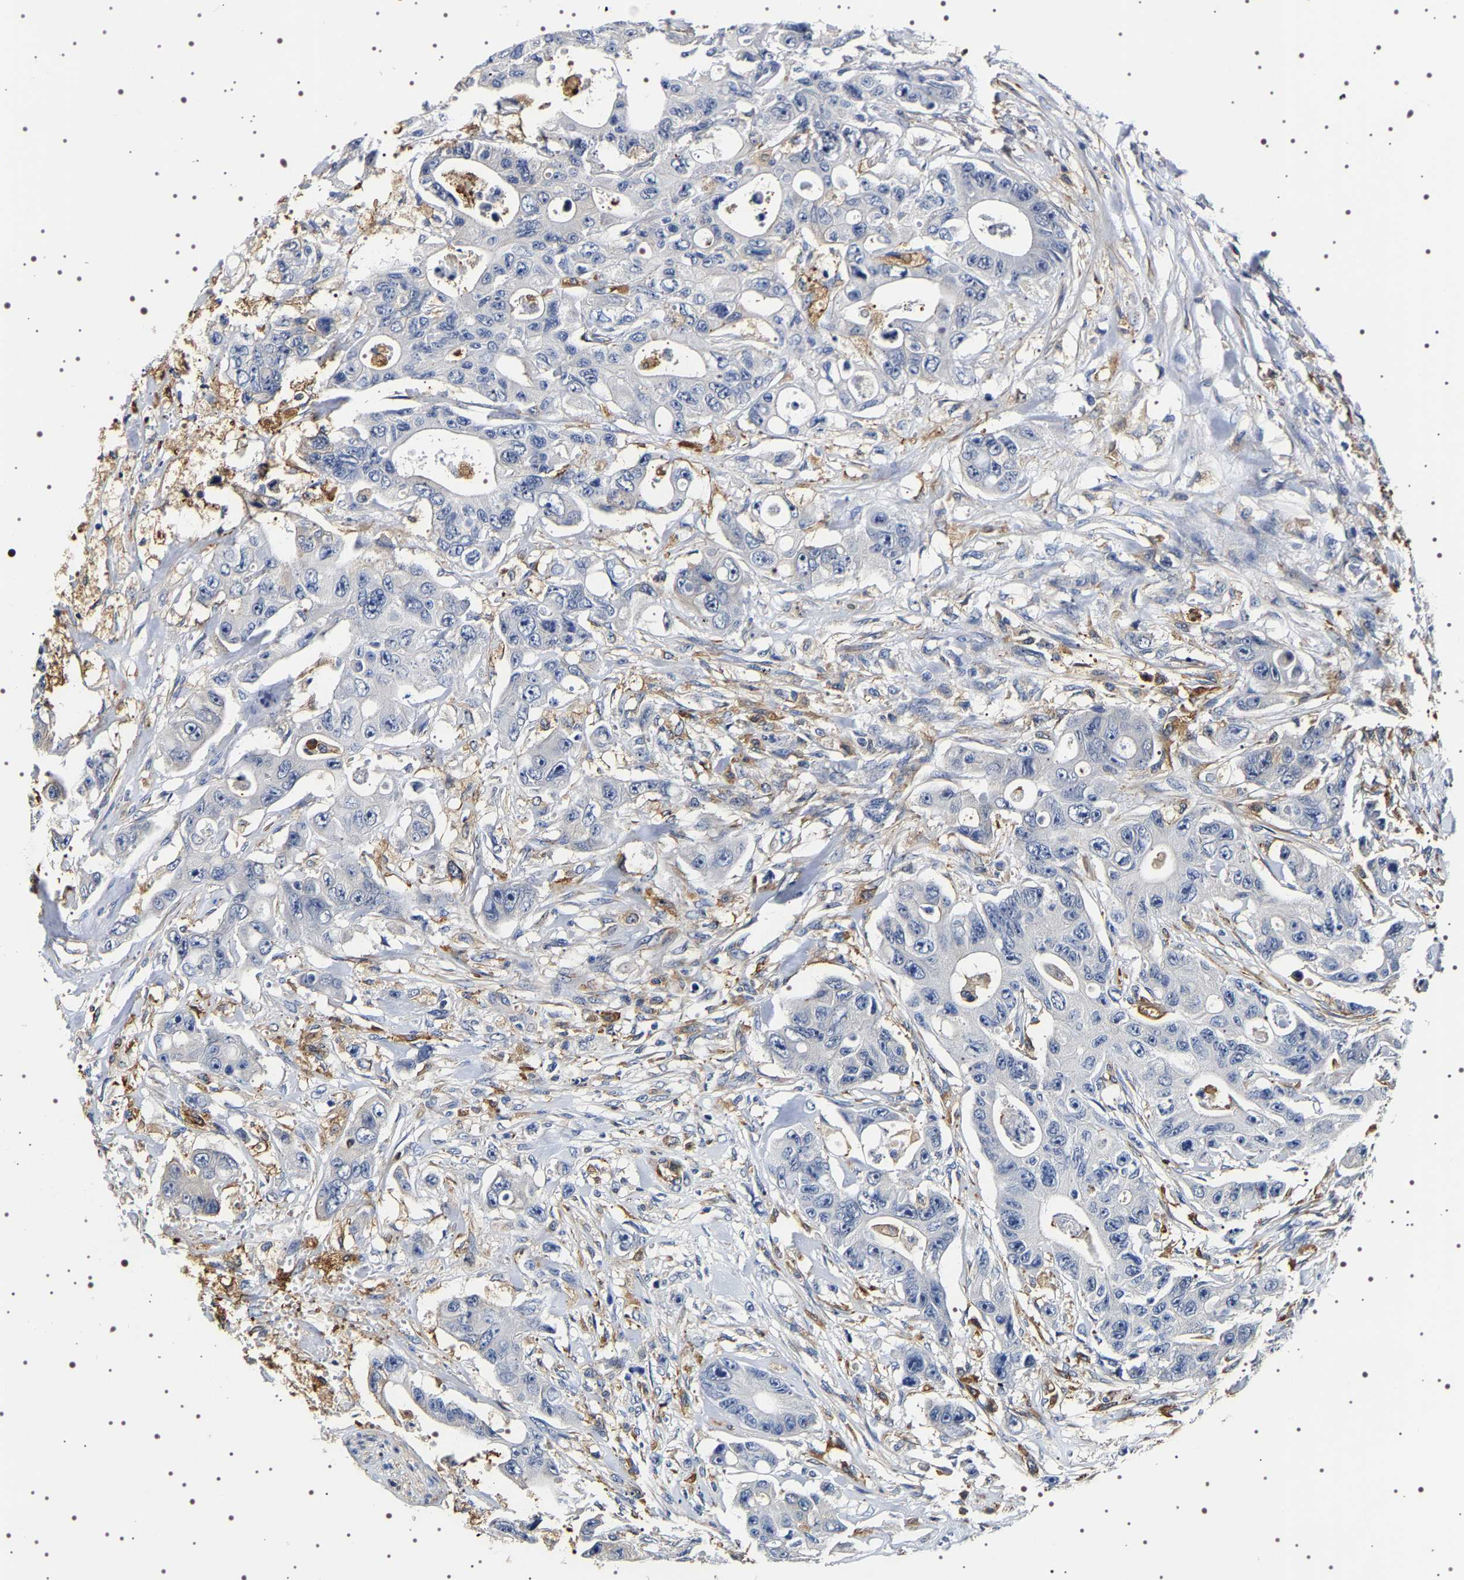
{"staining": {"intensity": "negative", "quantity": "none", "location": "none"}, "tissue": "colorectal cancer", "cell_type": "Tumor cells", "image_type": "cancer", "snomed": [{"axis": "morphology", "description": "Adenocarcinoma, NOS"}, {"axis": "topography", "description": "Colon"}], "caption": "IHC image of human colorectal cancer (adenocarcinoma) stained for a protein (brown), which shows no staining in tumor cells.", "gene": "ALPL", "patient": {"sex": "female", "age": 46}}